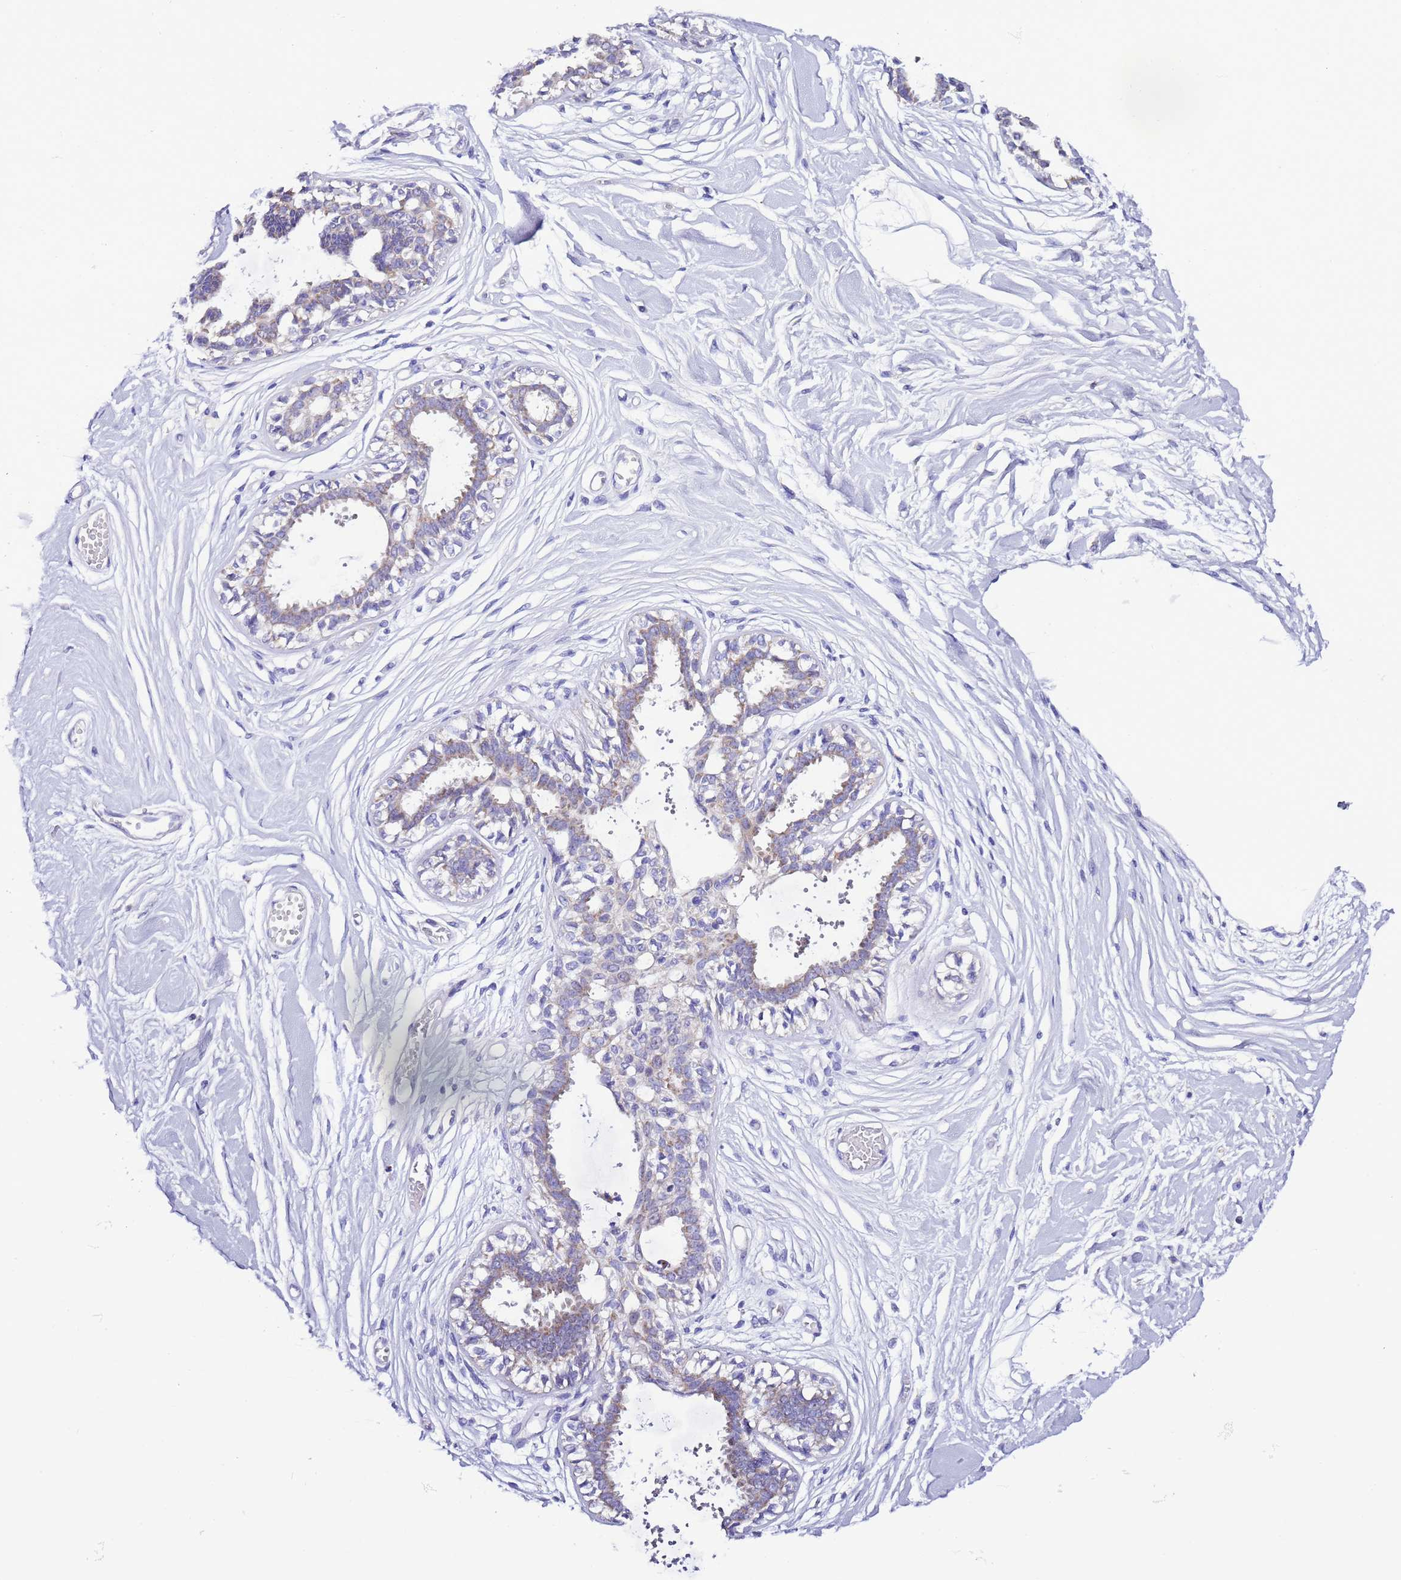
{"staining": {"intensity": "negative", "quantity": "none", "location": "none"}, "tissue": "breast", "cell_type": "Adipocytes", "image_type": "normal", "snomed": [{"axis": "morphology", "description": "Normal tissue, NOS"}, {"axis": "topography", "description": "Breast"}], "caption": "There is no significant expression in adipocytes of breast. Brightfield microscopy of immunohistochemistry stained with DAB (3,3'-diaminobenzidine) (brown) and hematoxylin (blue), captured at high magnification.", "gene": "AHI1", "patient": {"sex": "female", "age": 45}}